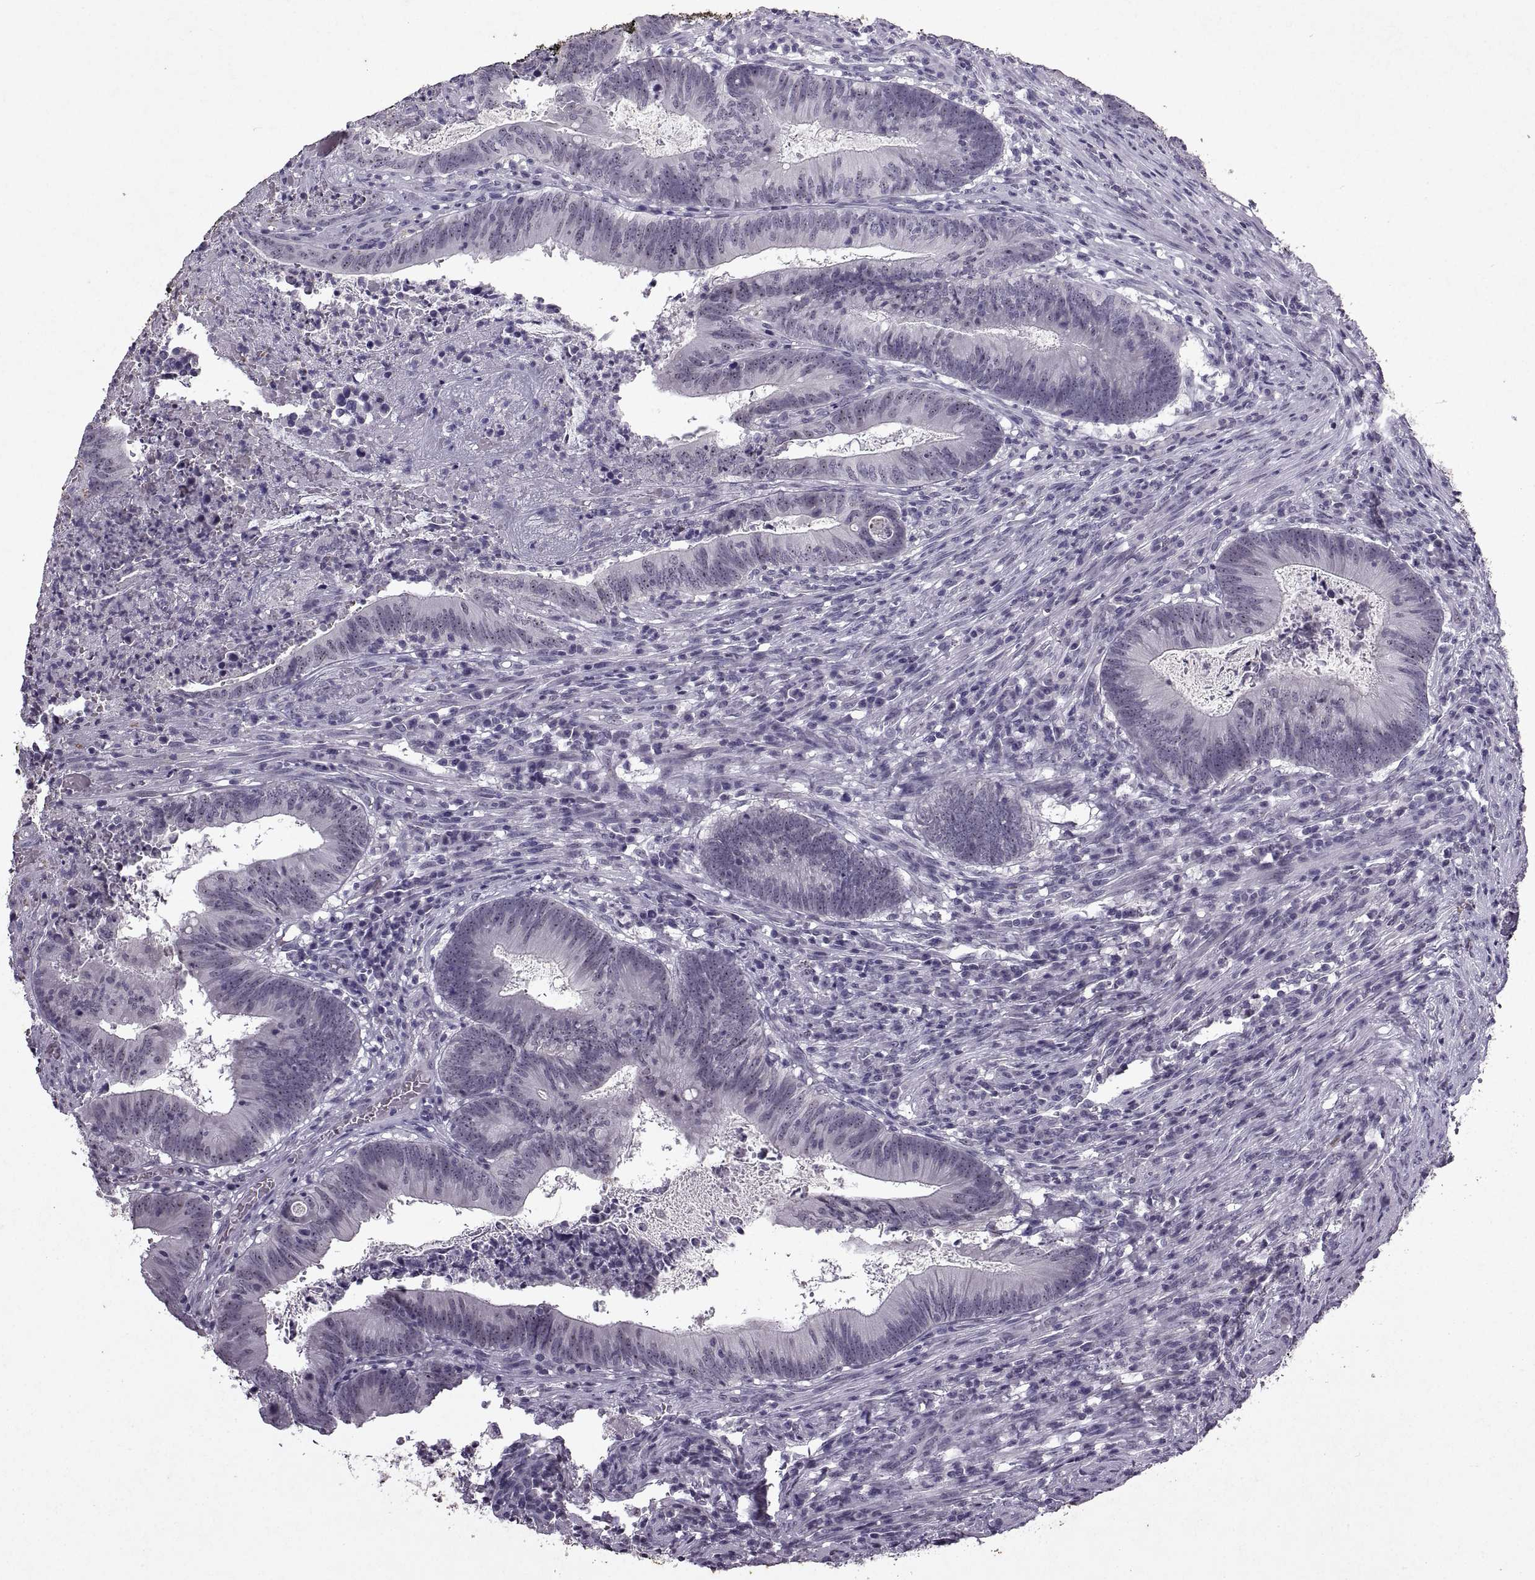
{"staining": {"intensity": "strong", "quantity": "<25%", "location": "nuclear"}, "tissue": "colorectal cancer", "cell_type": "Tumor cells", "image_type": "cancer", "snomed": [{"axis": "morphology", "description": "Adenocarcinoma, NOS"}, {"axis": "topography", "description": "Colon"}], "caption": "Human adenocarcinoma (colorectal) stained with a protein marker demonstrates strong staining in tumor cells.", "gene": "SINHCAF", "patient": {"sex": "female", "age": 70}}